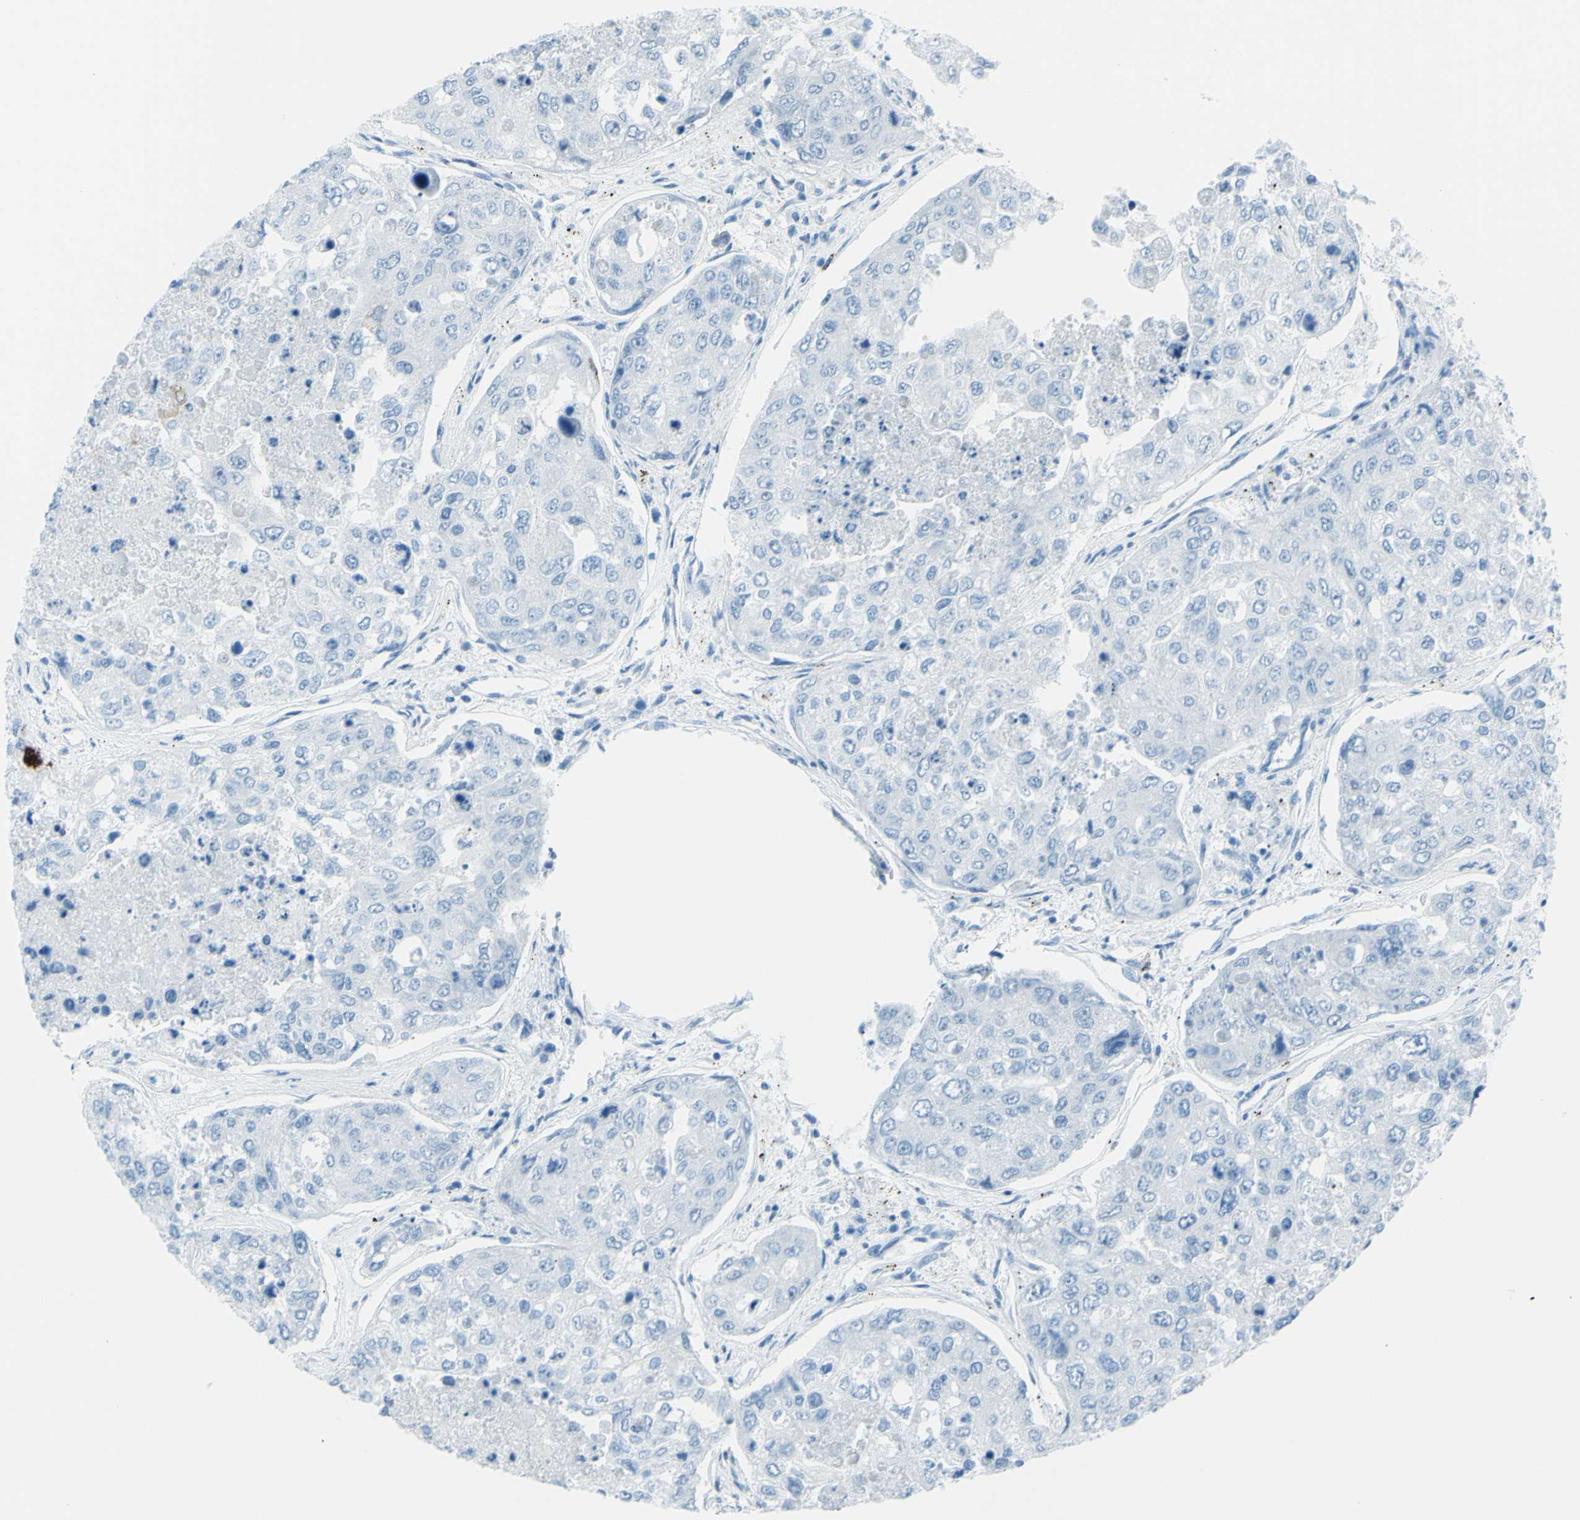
{"staining": {"intensity": "negative", "quantity": "none", "location": "none"}, "tissue": "urothelial cancer", "cell_type": "Tumor cells", "image_type": "cancer", "snomed": [{"axis": "morphology", "description": "Urothelial carcinoma, High grade"}, {"axis": "topography", "description": "Lymph node"}, {"axis": "topography", "description": "Urinary bladder"}], "caption": "Urothelial cancer was stained to show a protein in brown. There is no significant positivity in tumor cells.", "gene": "TFPI2", "patient": {"sex": "male", "age": 51}}